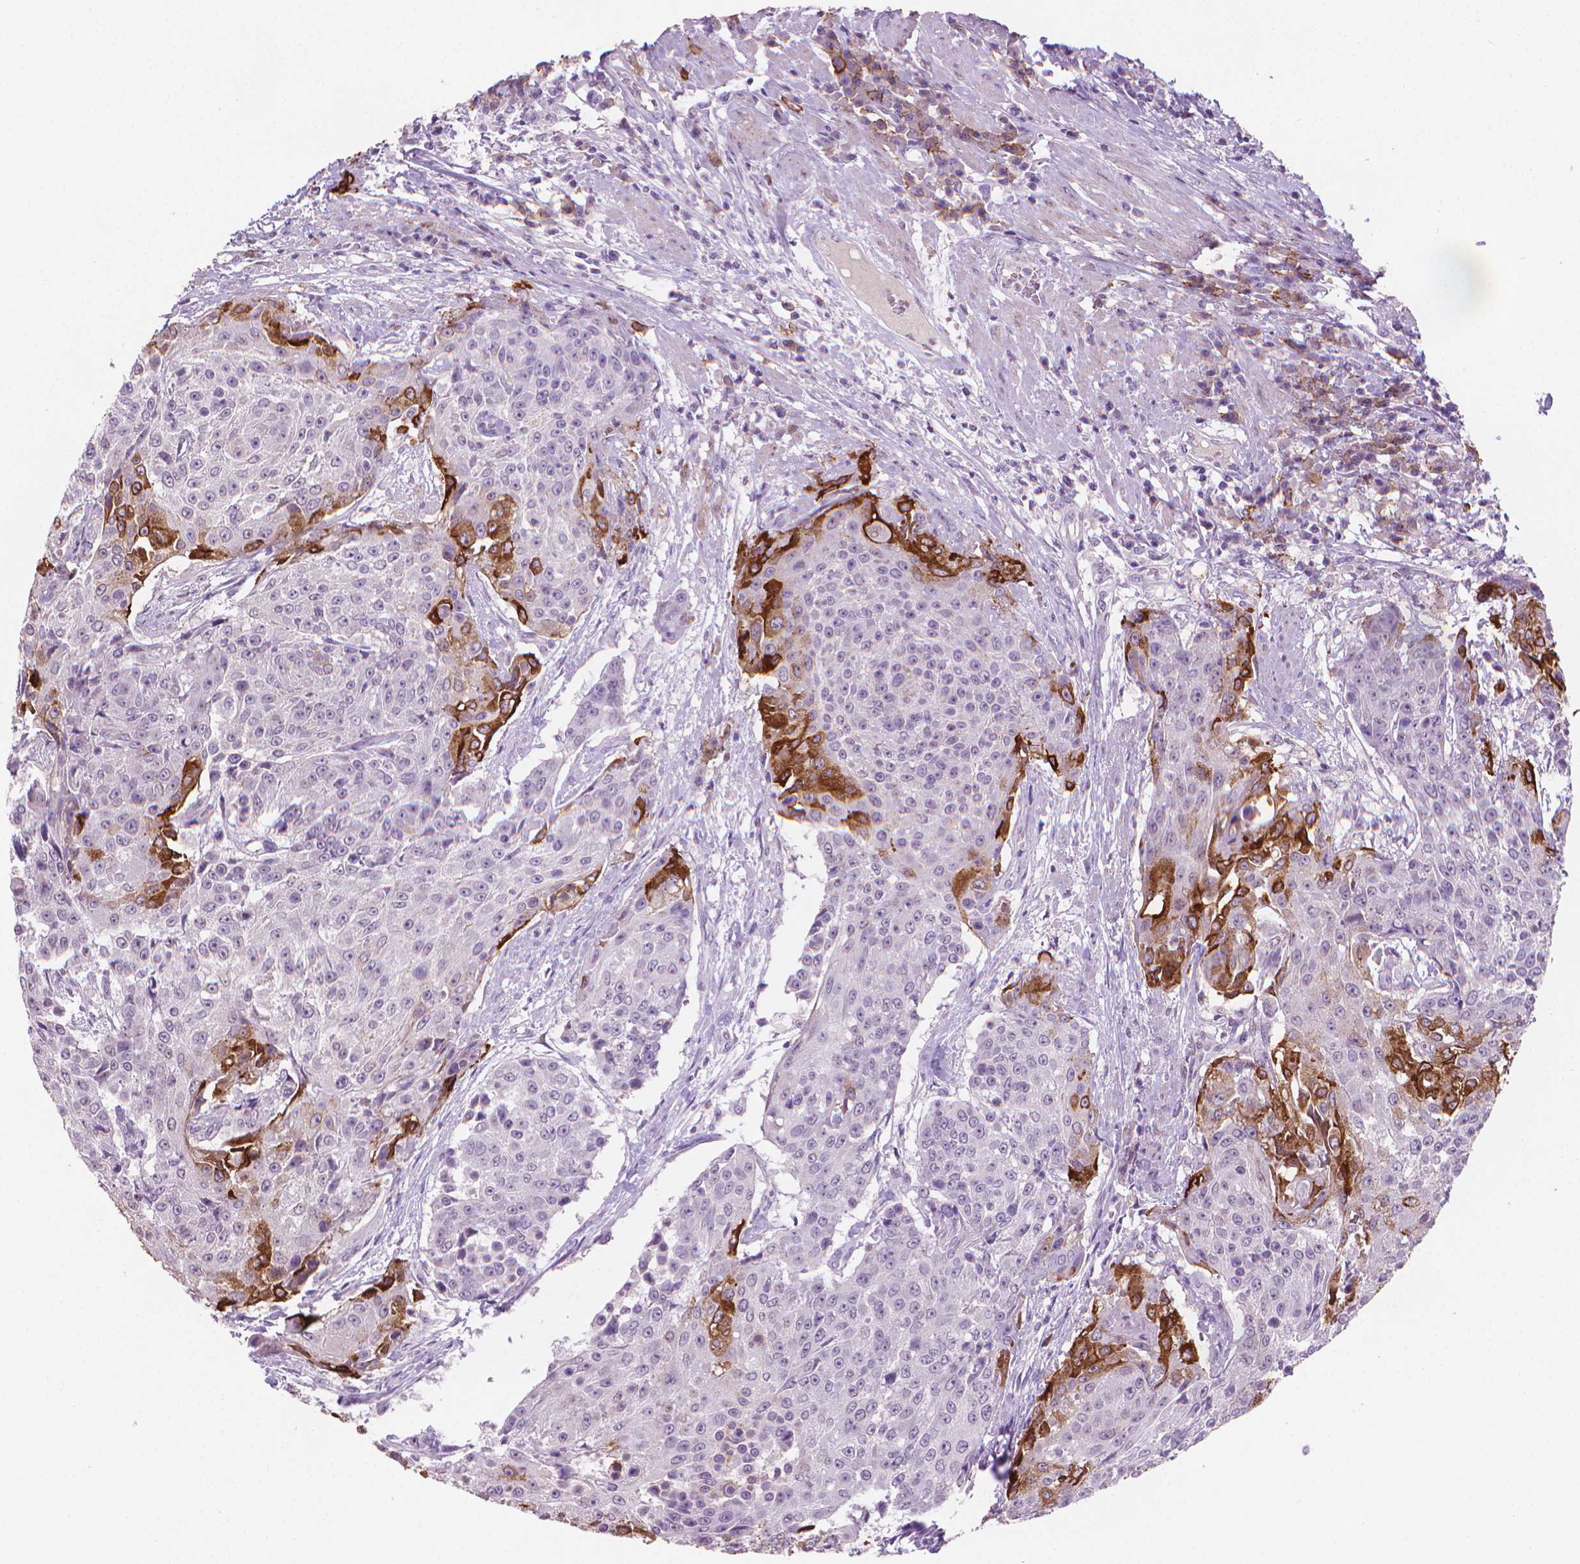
{"staining": {"intensity": "strong", "quantity": "<25%", "location": "cytoplasmic/membranous"}, "tissue": "urothelial cancer", "cell_type": "Tumor cells", "image_type": "cancer", "snomed": [{"axis": "morphology", "description": "Urothelial carcinoma, High grade"}, {"axis": "topography", "description": "Urinary bladder"}], "caption": "A brown stain labels strong cytoplasmic/membranous positivity of a protein in human high-grade urothelial carcinoma tumor cells. (brown staining indicates protein expression, while blue staining denotes nuclei).", "gene": "MUC1", "patient": {"sex": "female", "age": 63}}